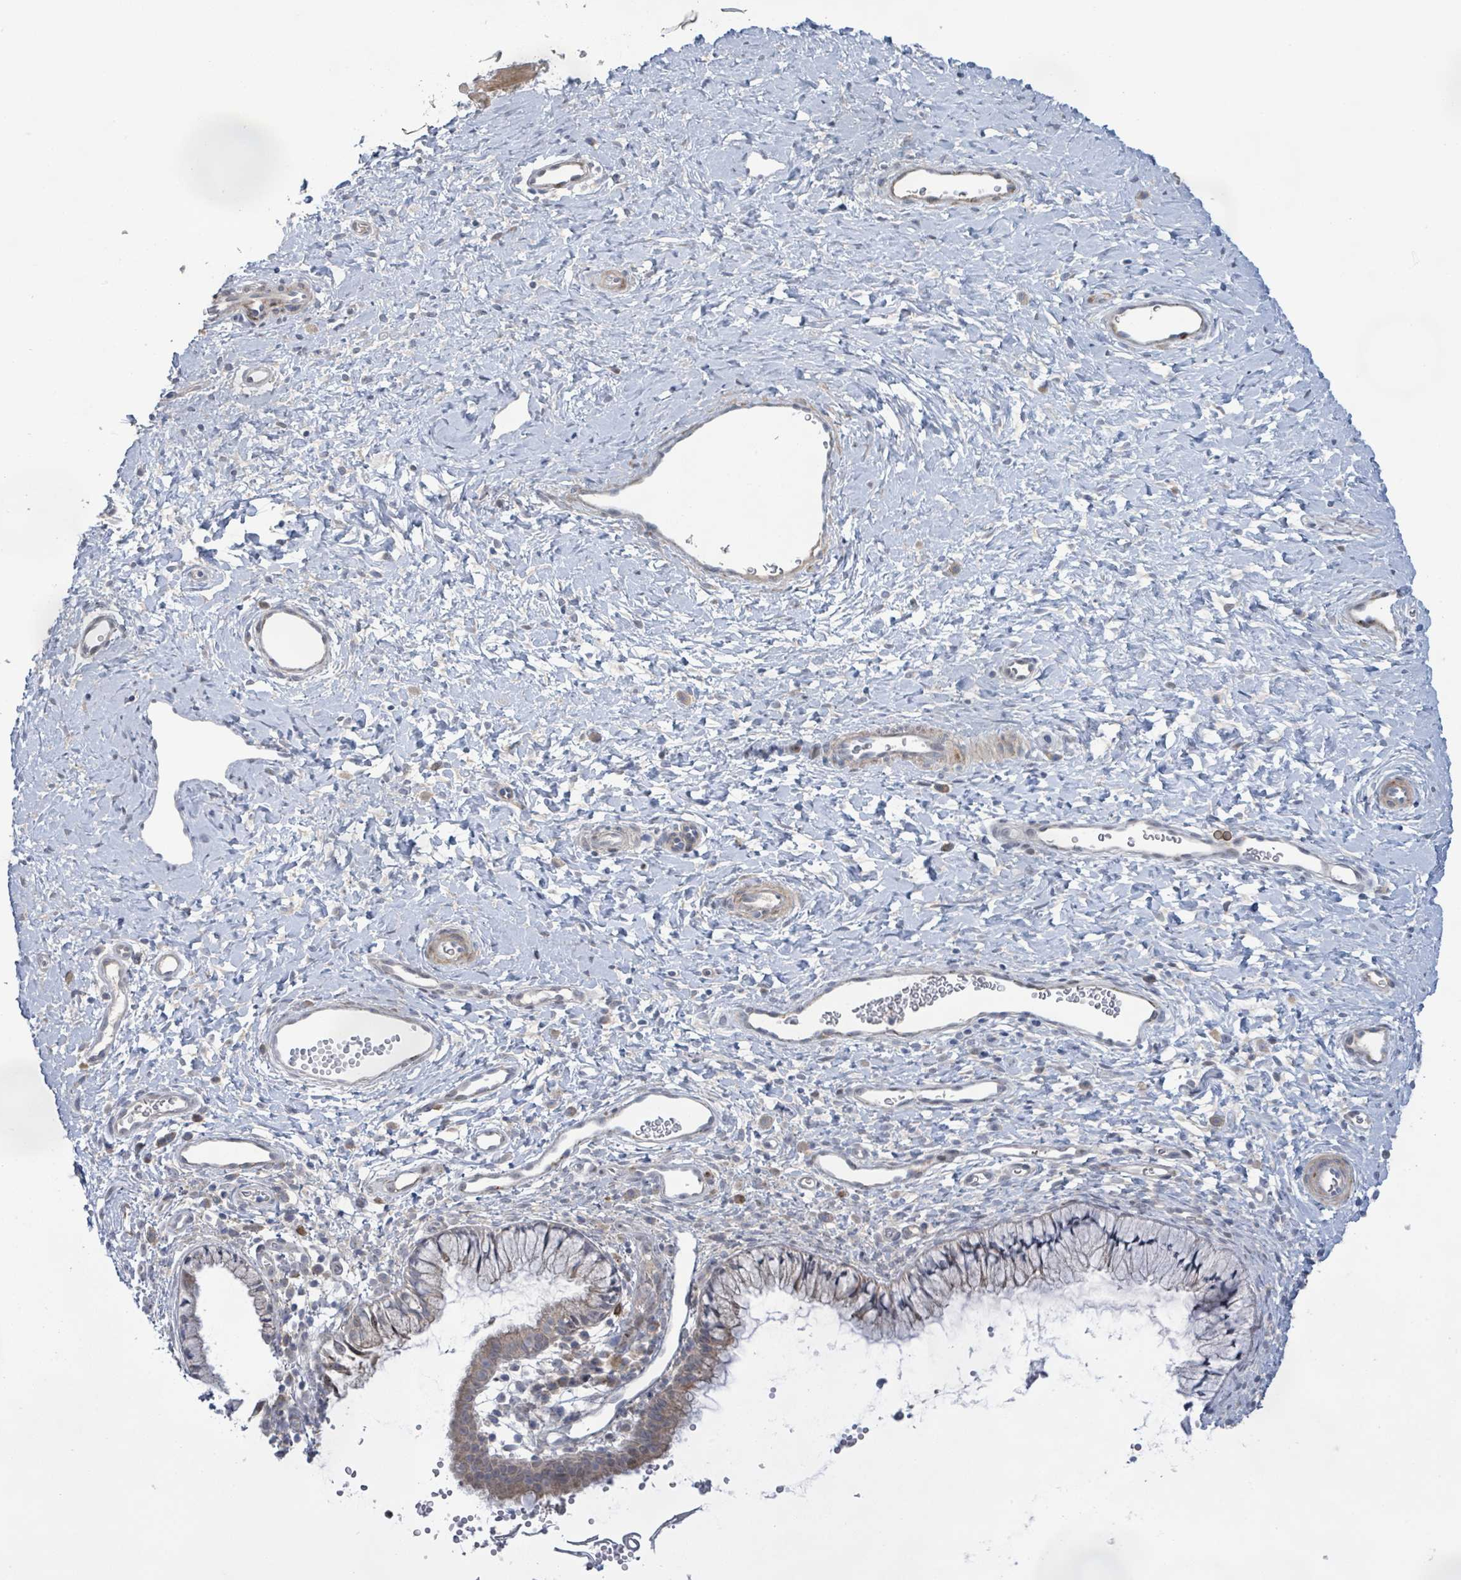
{"staining": {"intensity": "weak", "quantity": "25%-75%", "location": "cytoplasmic/membranous"}, "tissue": "cervix", "cell_type": "Glandular cells", "image_type": "normal", "snomed": [{"axis": "morphology", "description": "Normal tissue, NOS"}, {"axis": "topography", "description": "Cervix"}], "caption": "Benign cervix displays weak cytoplasmic/membranous expression in about 25%-75% of glandular cells, visualized by immunohistochemistry. The protein is shown in brown color, while the nuclei are stained blue.", "gene": "SLIT3", "patient": {"sex": "female", "age": 36}}